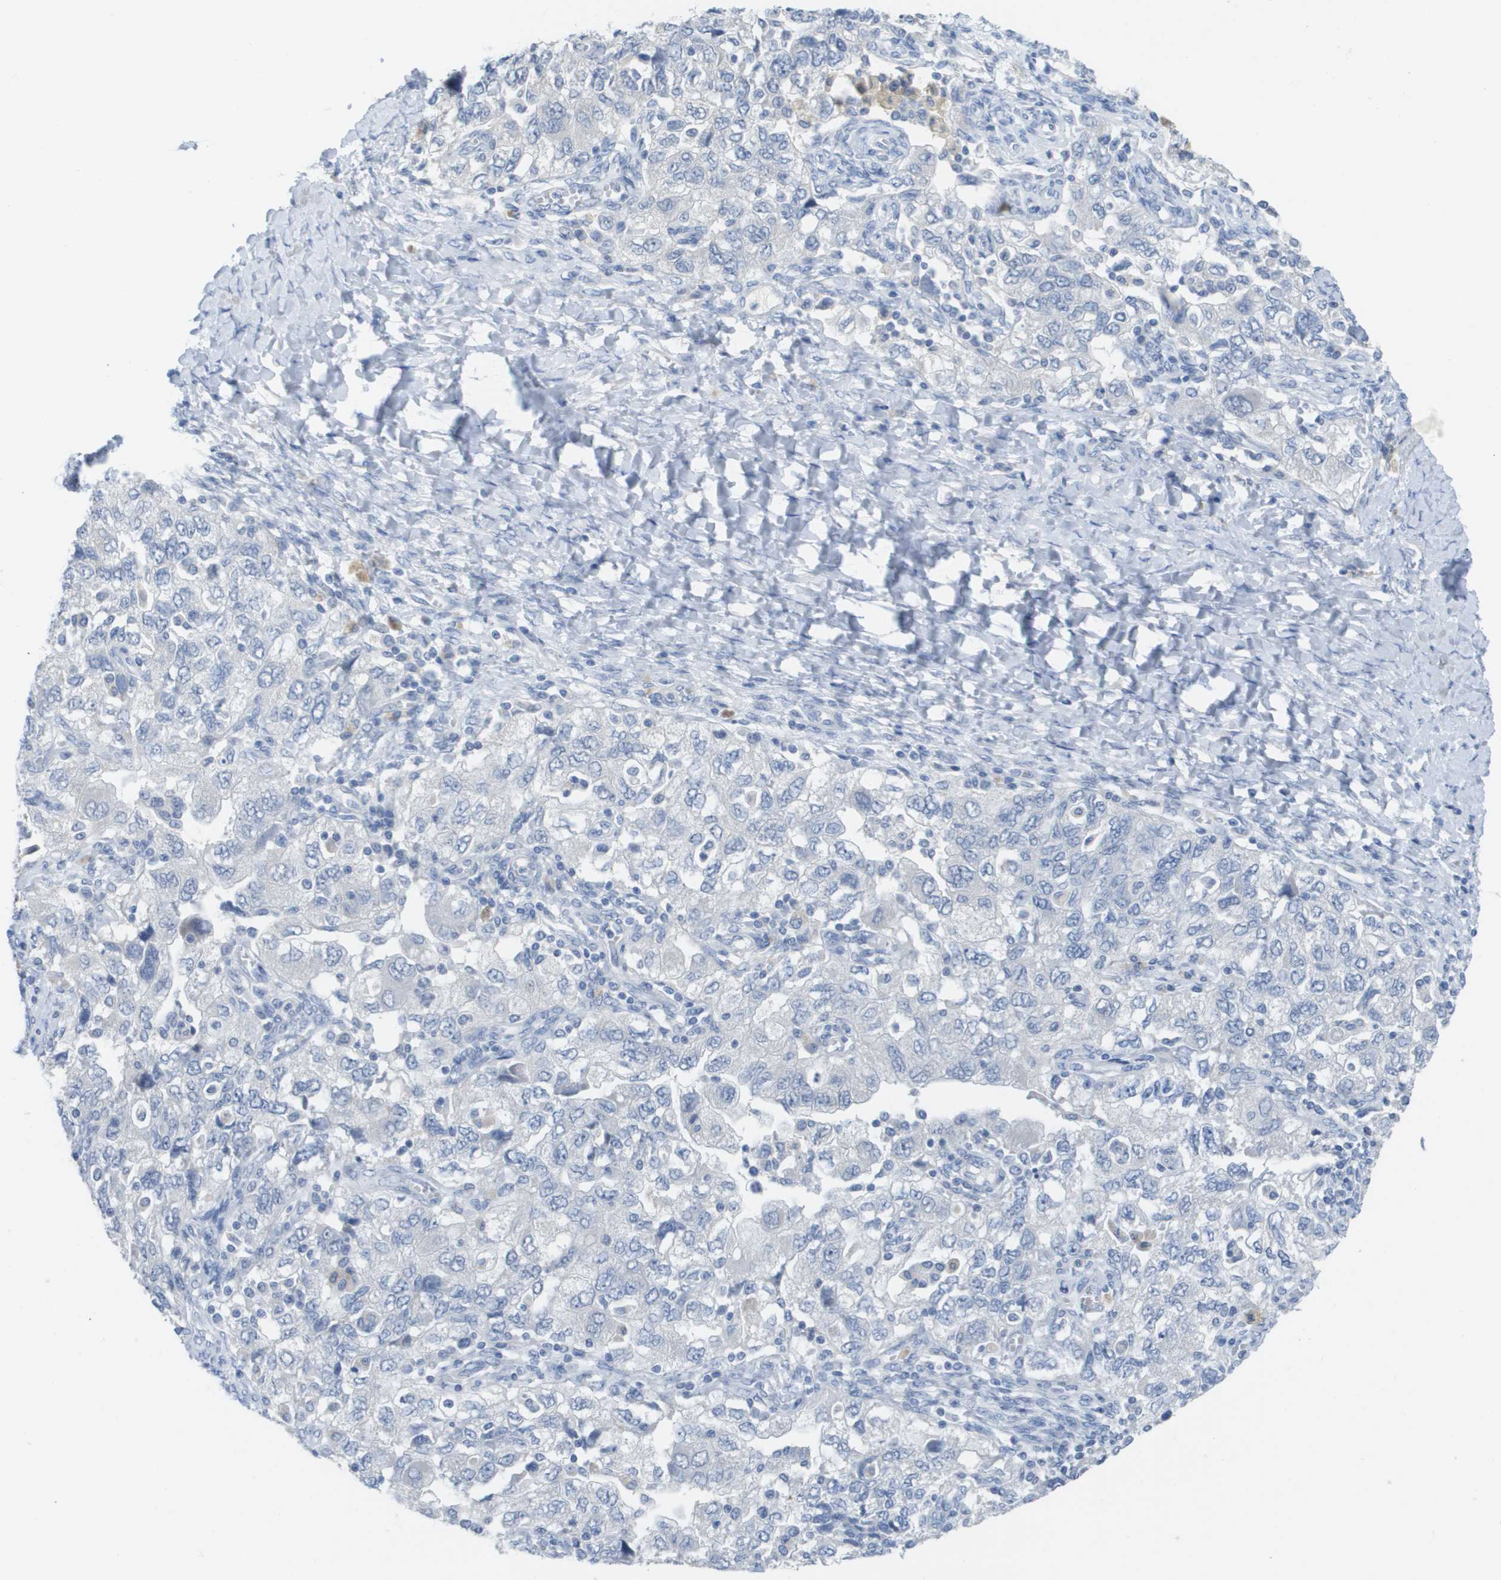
{"staining": {"intensity": "negative", "quantity": "none", "location": "none"}, "tissue": "ovarian cancer", "cell_type": "Tumor cells", "image_type": "cancer", "snomed": [{"axis": "morphology", "description": "Carcinoma, NOS"}, {"axis": "morphology", "description": "Cystadenocarcinoma, serous, NOS"}, {"axis": "topography", "description": "Ovary"}], "caption": "High magnification brightfield microscopy of ovarian cancer (carcinoma) stained with DAB (brown) and counterstained with hematoxylin (blue): tumor cells show no significant staining. (Stains: DAB (3,3'-diaminobenzidine) immunohistochemistry with hematoxylin counter stain, Microscopy: brightfield microscopy at high magnification).", "gene": "PDE4A", "patient": {"sex": "female", "age": 69}}